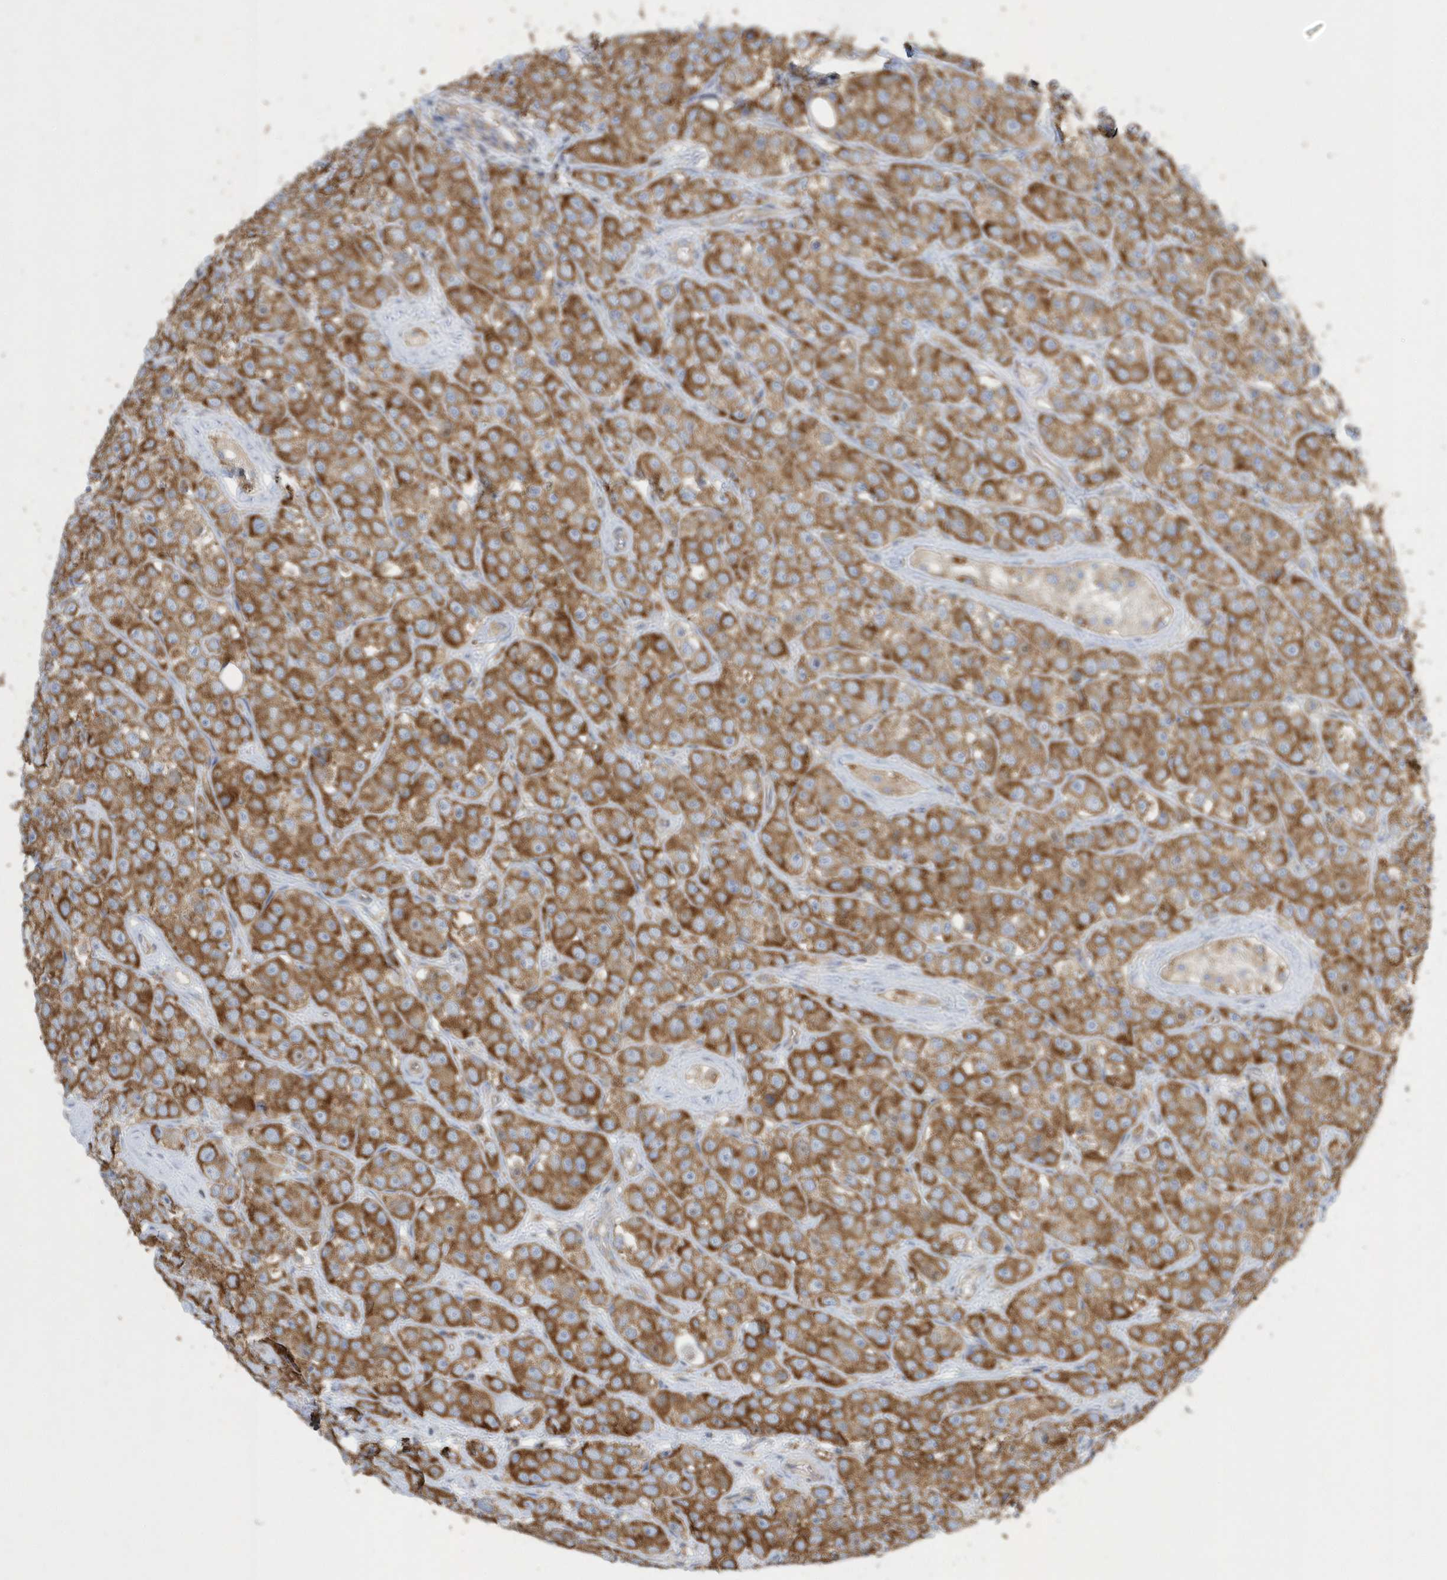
{"staining": {"intensity": "strong", "quantity": ">75%", "location": "cytoplasmic/membranous"}, "tissue": "testis cancer", "cell_type": "Tumor cells", "image_type": "cancer", "snomed": [{"axis": "morphology", "description": "Seminoma, NOS"}, {"axis": "topography", "description": "Testis"}], "caption": "DAB (3,3'-diaminobenzidine) immunohistochemical staining of human seminoma (testis) displays strong cytoplasmic/membranous protein positivity in approximately >75% of tumor cells.", "gene": "SPATA5", "patient": {"sex": "male", "age": 28}}